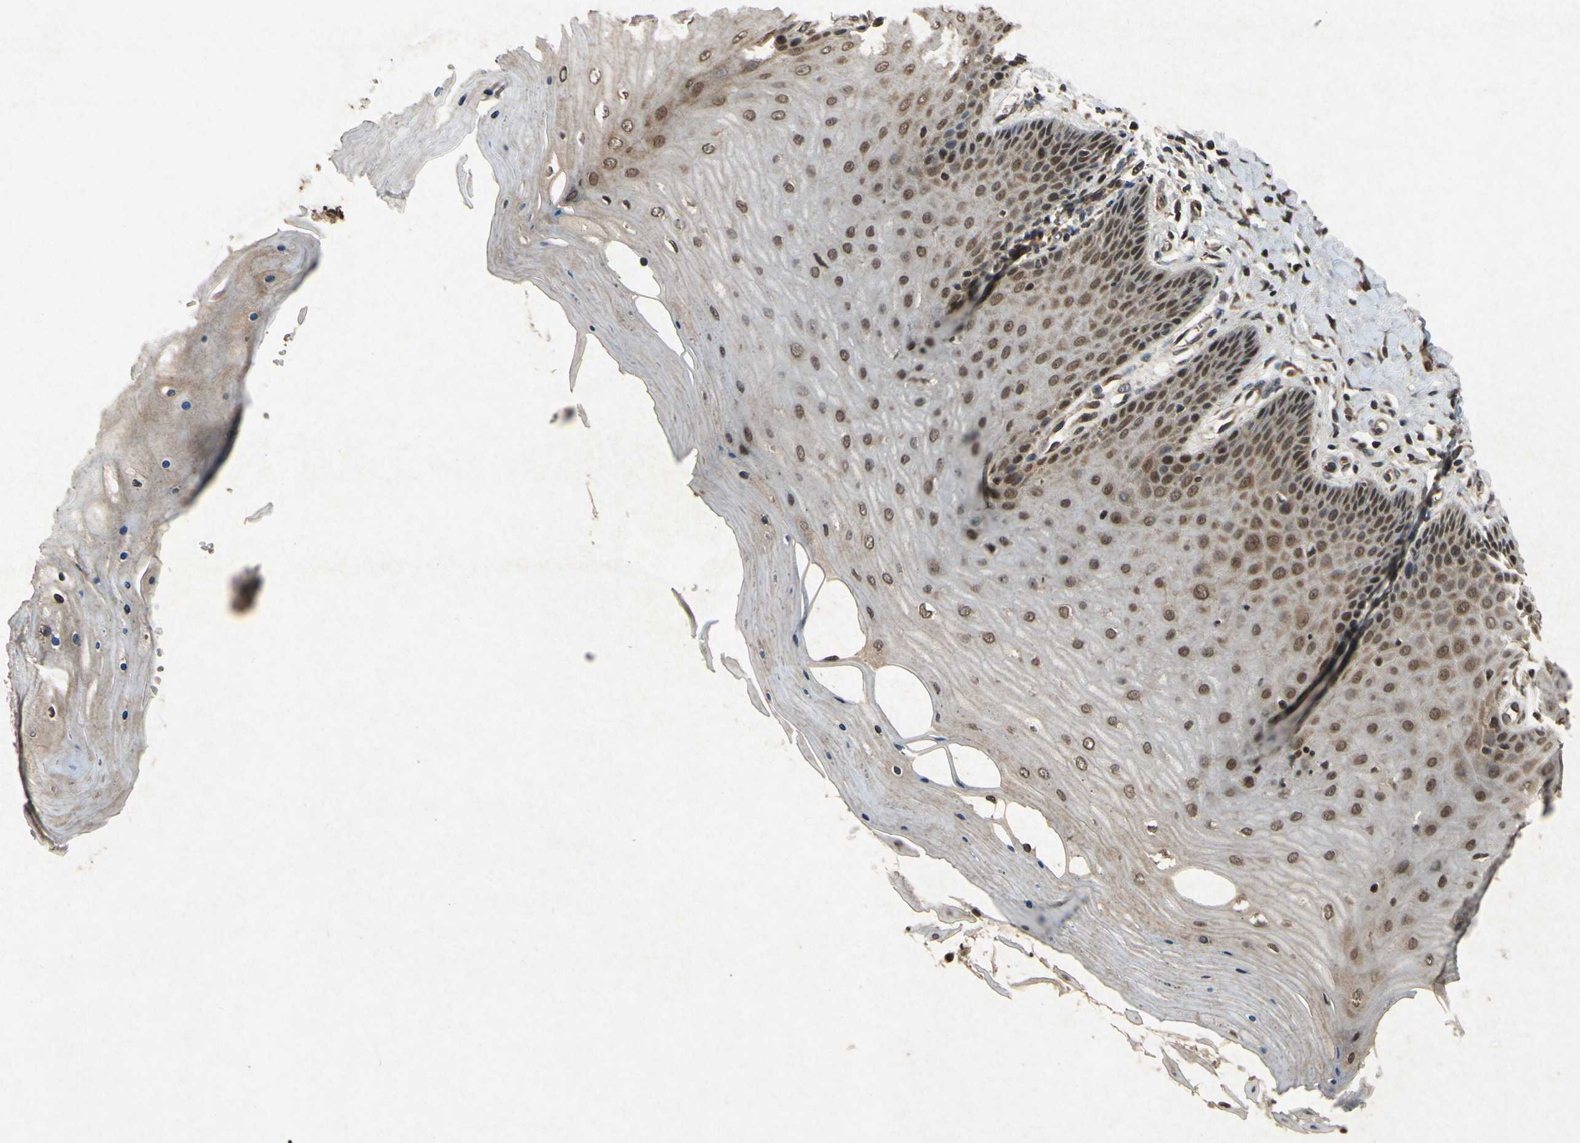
{"staining": {"intensity": "strong", "quantity": ">75%", "location": "cytoplasmic/membranous,nuclear"}, "tissue": "cervix", "cell_type": "Glandular cells", "image_type": "normal", "snomed": [{"axis": "morphology", "description": "Normal tissue, NOS"}, {"axis": "topography", "description": "Cervix"}], "caption": "Cervix stained with DAB IHC demonstrates high levels of strong cytoplasmic/membranous,nuclear expression in about >75% of glandular cells. Using DAB (brown) and hematoxylin (blue) stains, captured at high magnification using brightfield microscopy.", "gene": "ATP6V1H", "patient": {"sex": "female", "age": 55}}